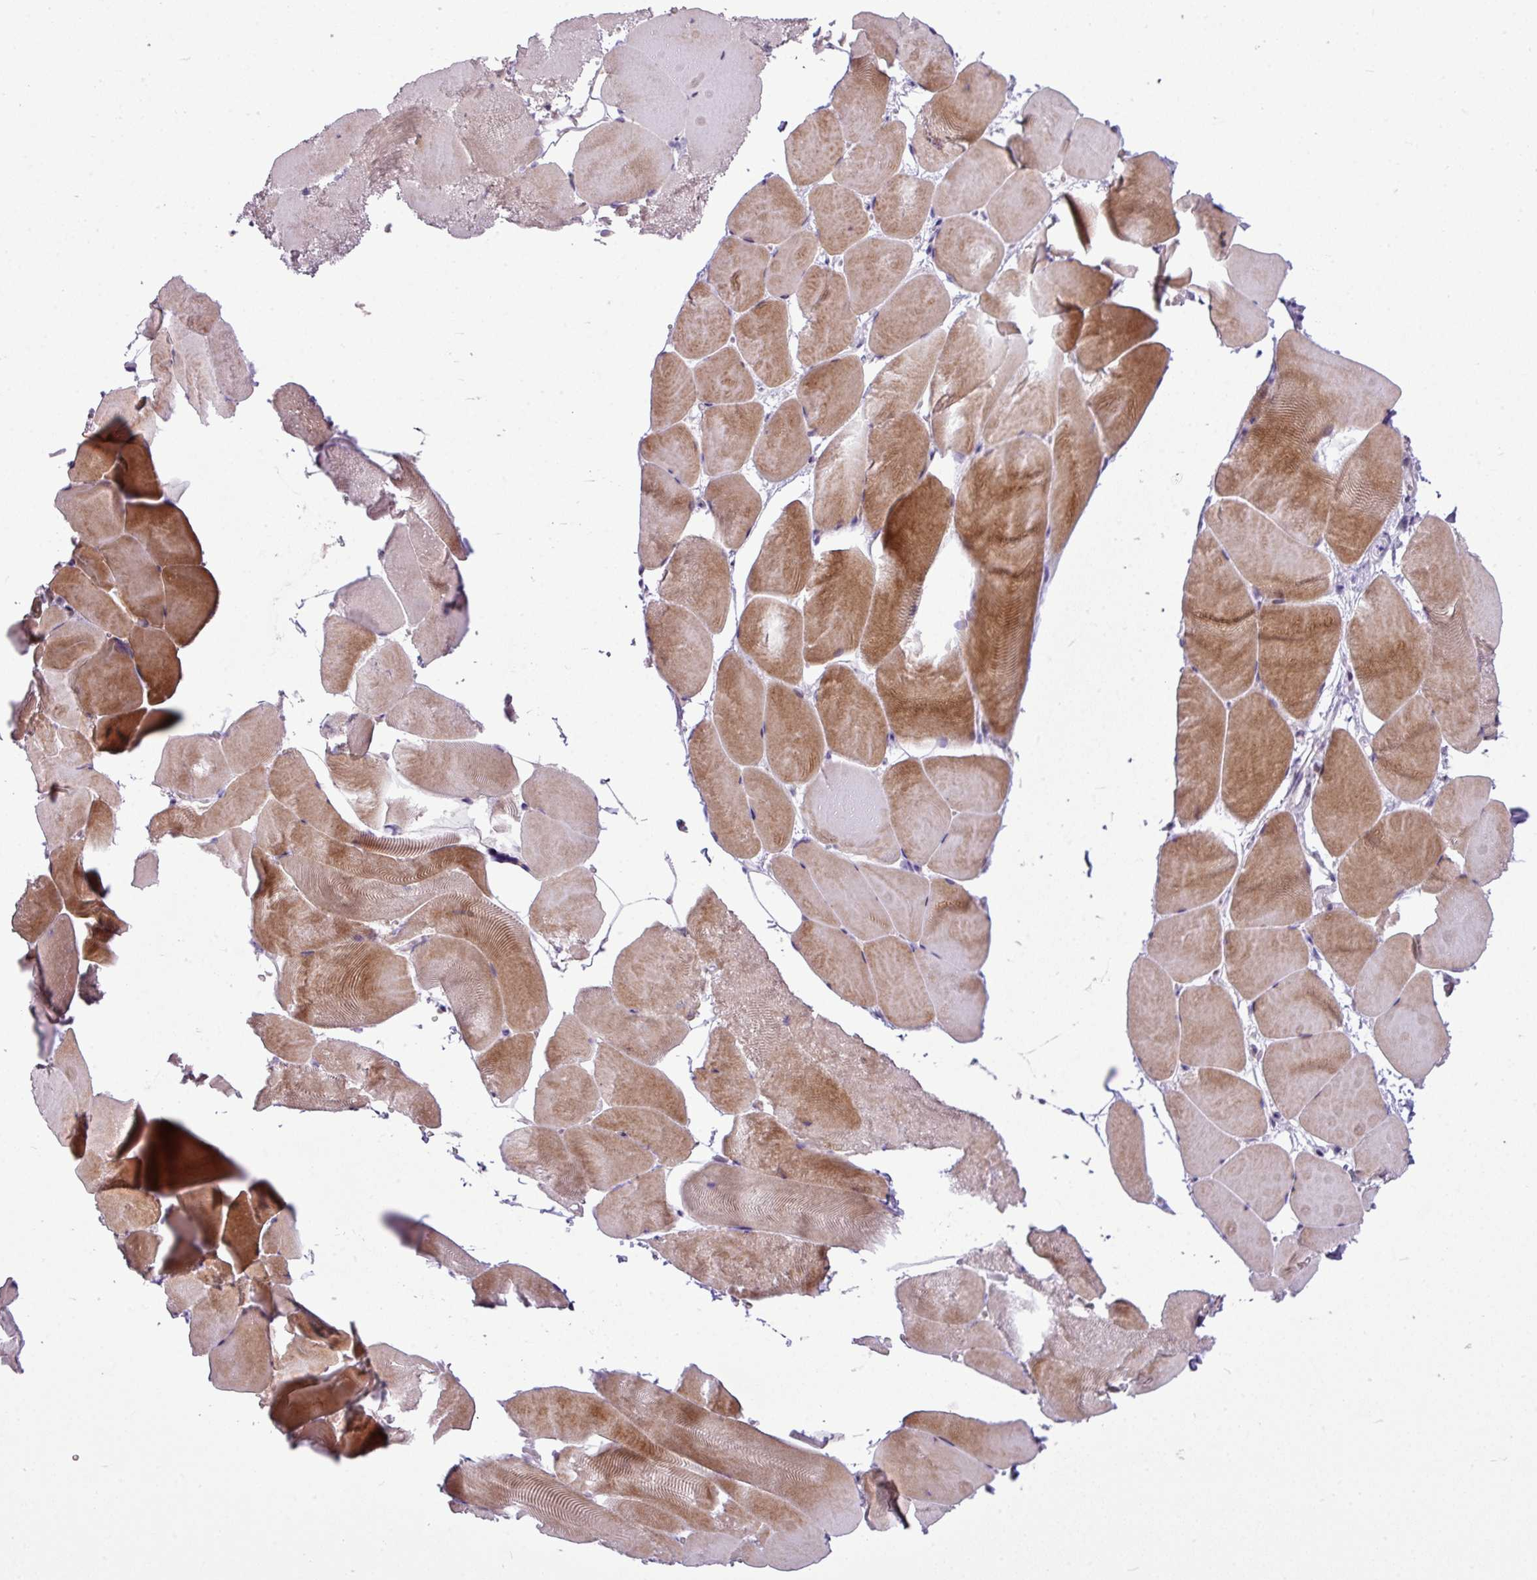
{"staining": {"intensity": "moderate", "quantity": ">75%", "location": "cytoplasmic/membranous"}, "tissue": "skeletal muscle", "cell_type": "Myocytes", "image_type": "normal", "snomed": [{"axis": "morphology", "description": "Normal tissue, NOS"}, {"axis": "topography", "description": "Skeletal muscle"}], "caption": "Brown immunohistochemical staining in normal skeletal muscle shows moderate cytoplasmic/membranous expression in about >75% of myocytes. (DAB (3,3'-diaminobenzidine) IHC, brown staining for protein, blue staining for nuclei).", "gene": "IL17A", "patient": {"sex": "female", "age": 64}}